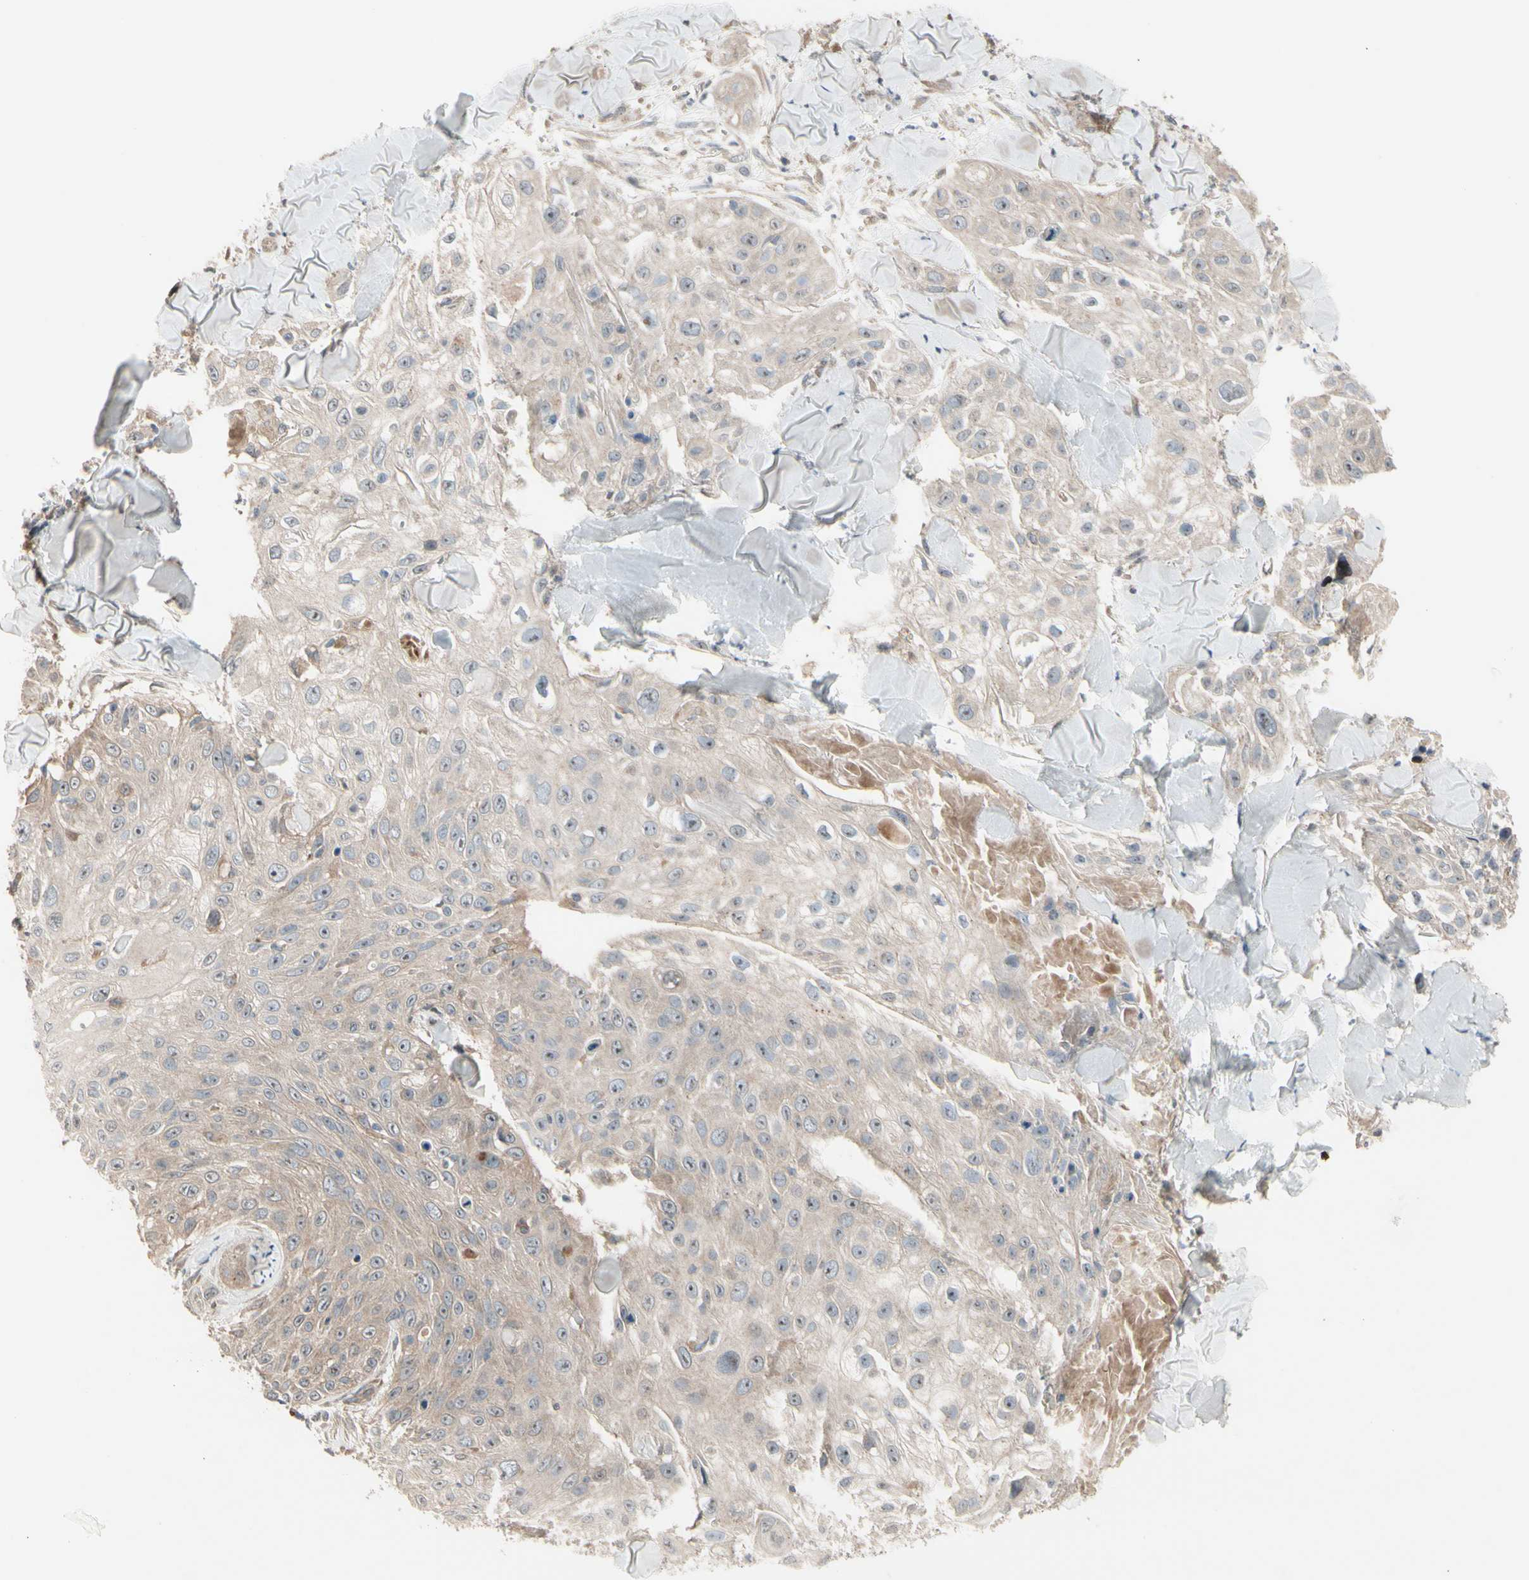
{"staining": {"intensity": "weak", "quantity": "<25%", "location": "cytoplasmic/membranous"}, "tissue": "skin cancer", "cell_type": "Tumor cells", "image_type": "cancer", "snomed": [{"axis": "morphology", "description": "Squamous cell carcinoma, NOS"}, {"axis": "topography", "description": "Skin"}], "caption": "The histopathology image shows no significant positivity in tumor cells of skin cancer.", "gene": "SNX29", "patient": {"sex": "male", "age": 86}}